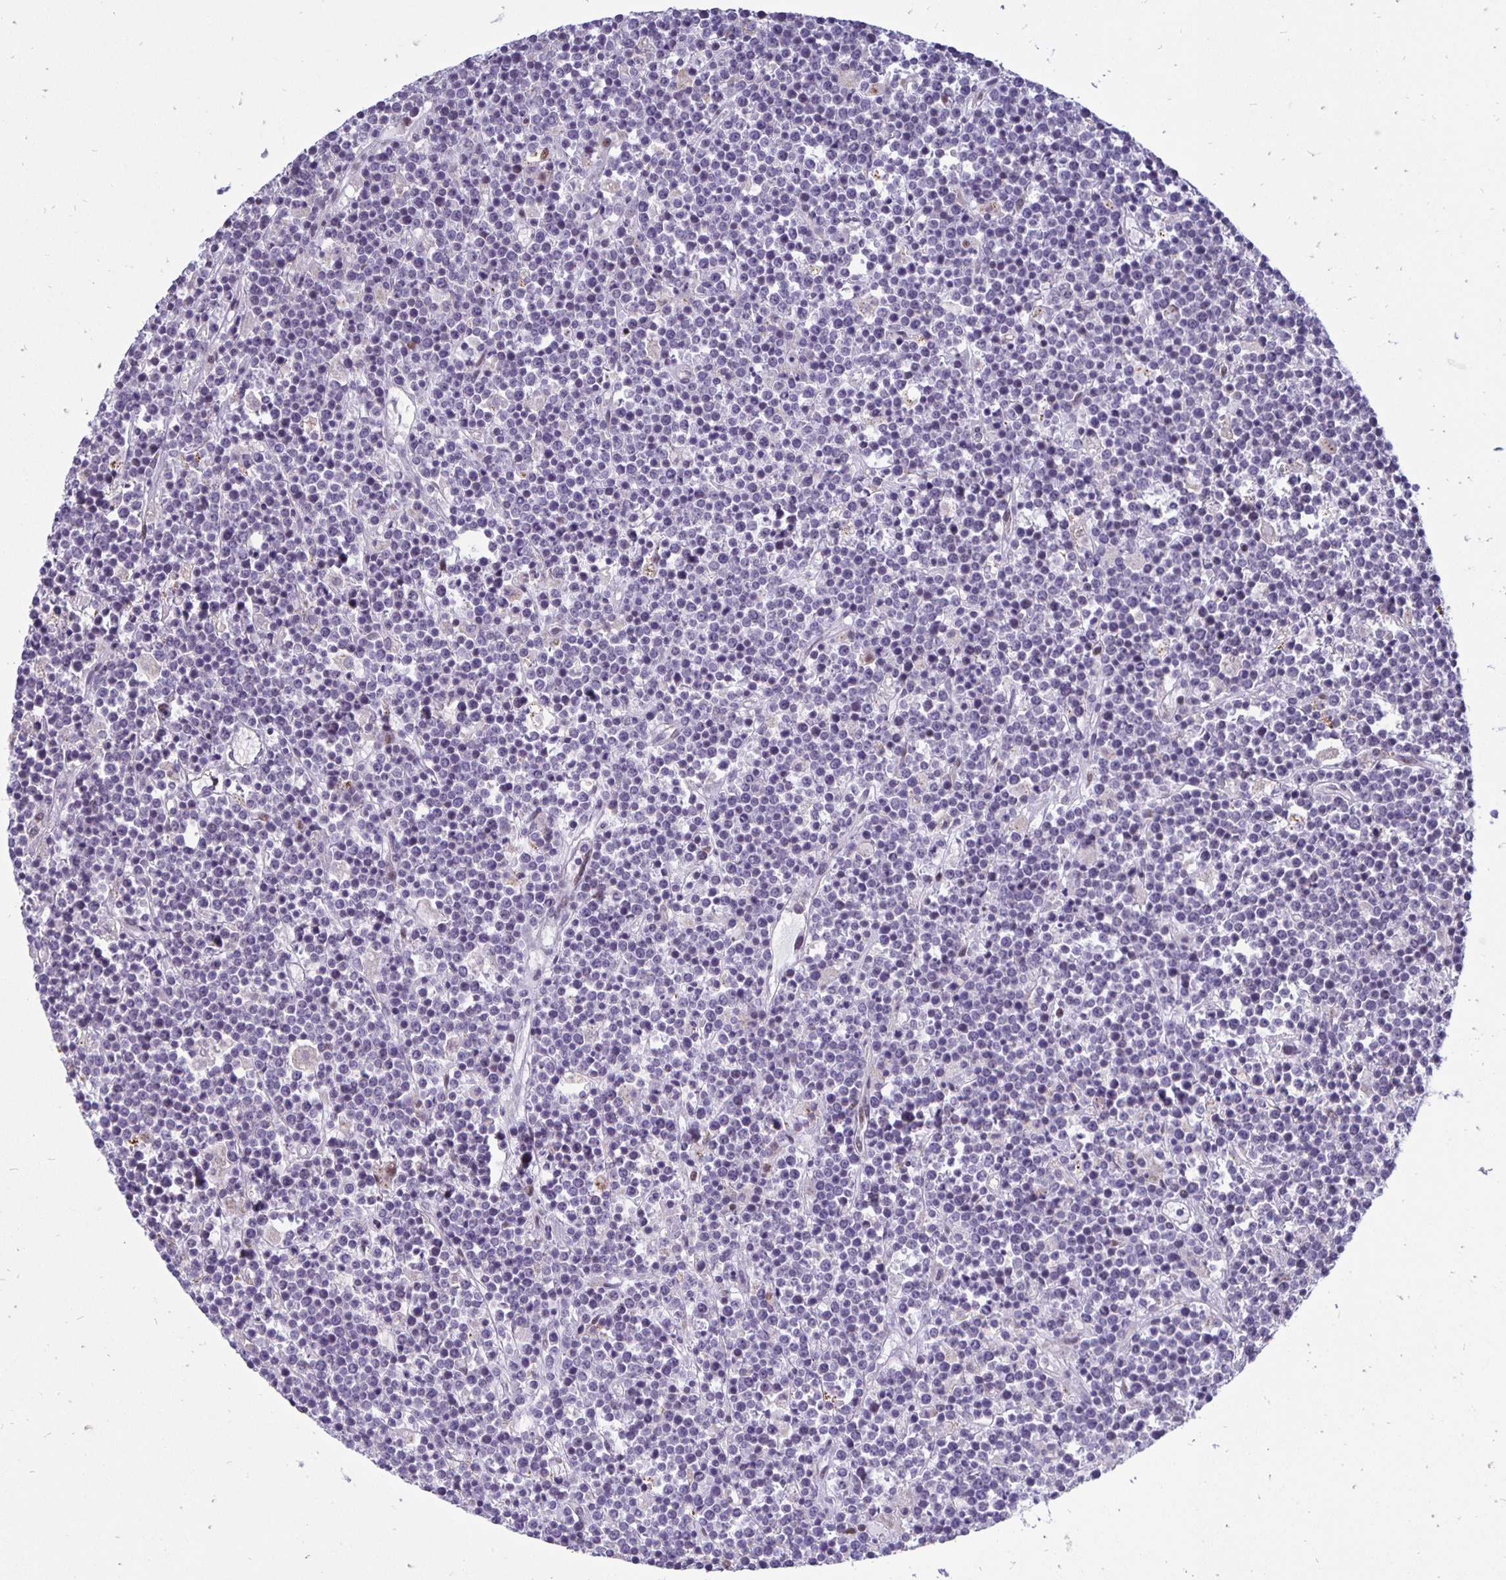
{"staining": {"intensity": "negative", "quantity": "none", "location": "none"}, "tissue": "lymphoma", "cell_type": "Tumor cells", "image_type": "cancer", "snomed": [{"axis": "morphology", "description": "Malignant lymphoma, non-Hodgkin's type, High grade"}, {"axis": "topography", "description": "Ovary"}], "caption": "This is an IHC micrograph of human malignant lymphoma, non-Hodgkin's type (high-grade). There is no expression in tumor cells.", "gene": "ERBB2", "patient": {"sex": "female", "age": 56}}